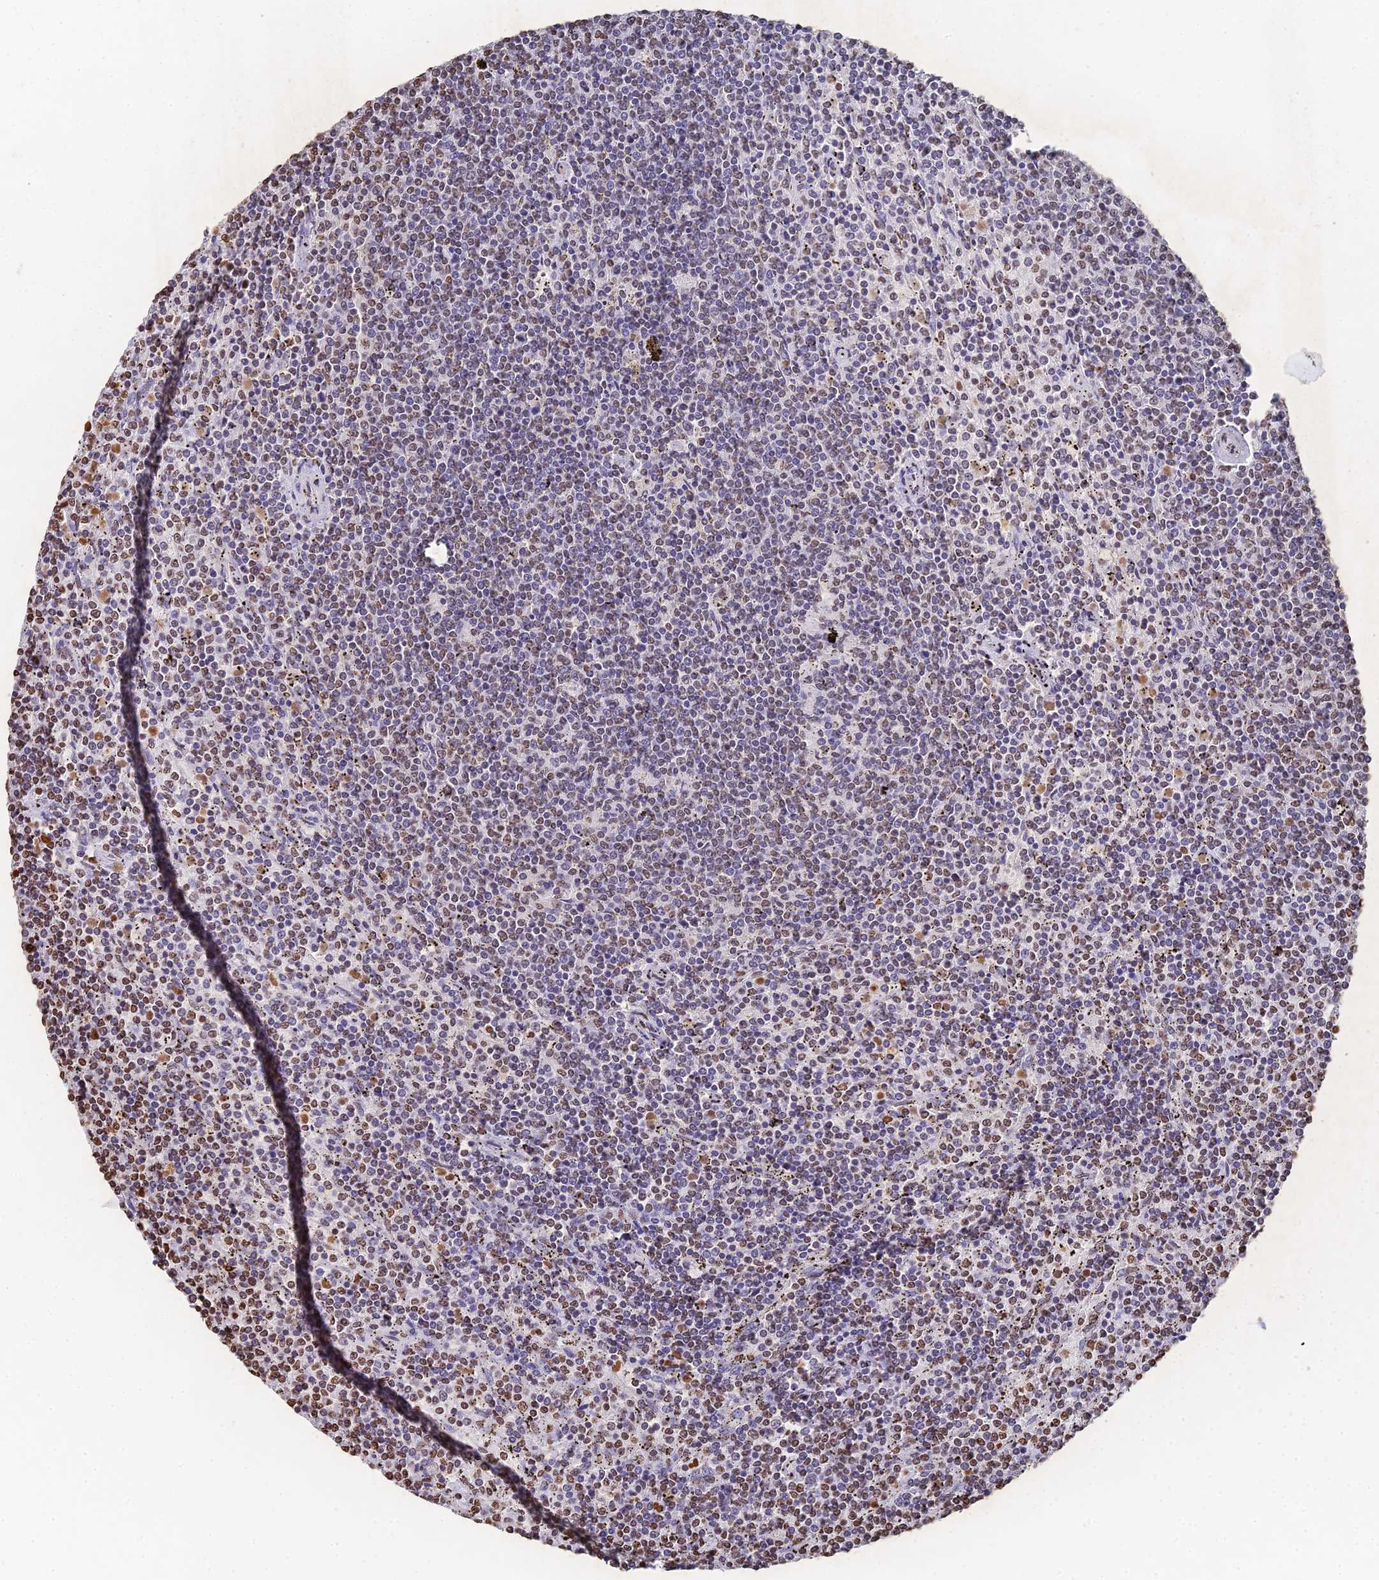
{"staining": {"intensity": "negative", "quantity": "none", "location": "none"}, "tissue": "lymphoma", "cell_type": "Tumor cells", "image_type": "cancer", "snomed": [{"axis": "morphology", "description": "Malignant lymphoma, non-Hodgkin's type, Low grade"}, {"axis": "topography", "description": "Spleen"}], "caption": "Tumor cells show no significant positivity in malignant lymphoma, non-Hodgkin's type (low-grade).", "gene": "GBP3", "patient": {"sex": "female", "age": 50}}